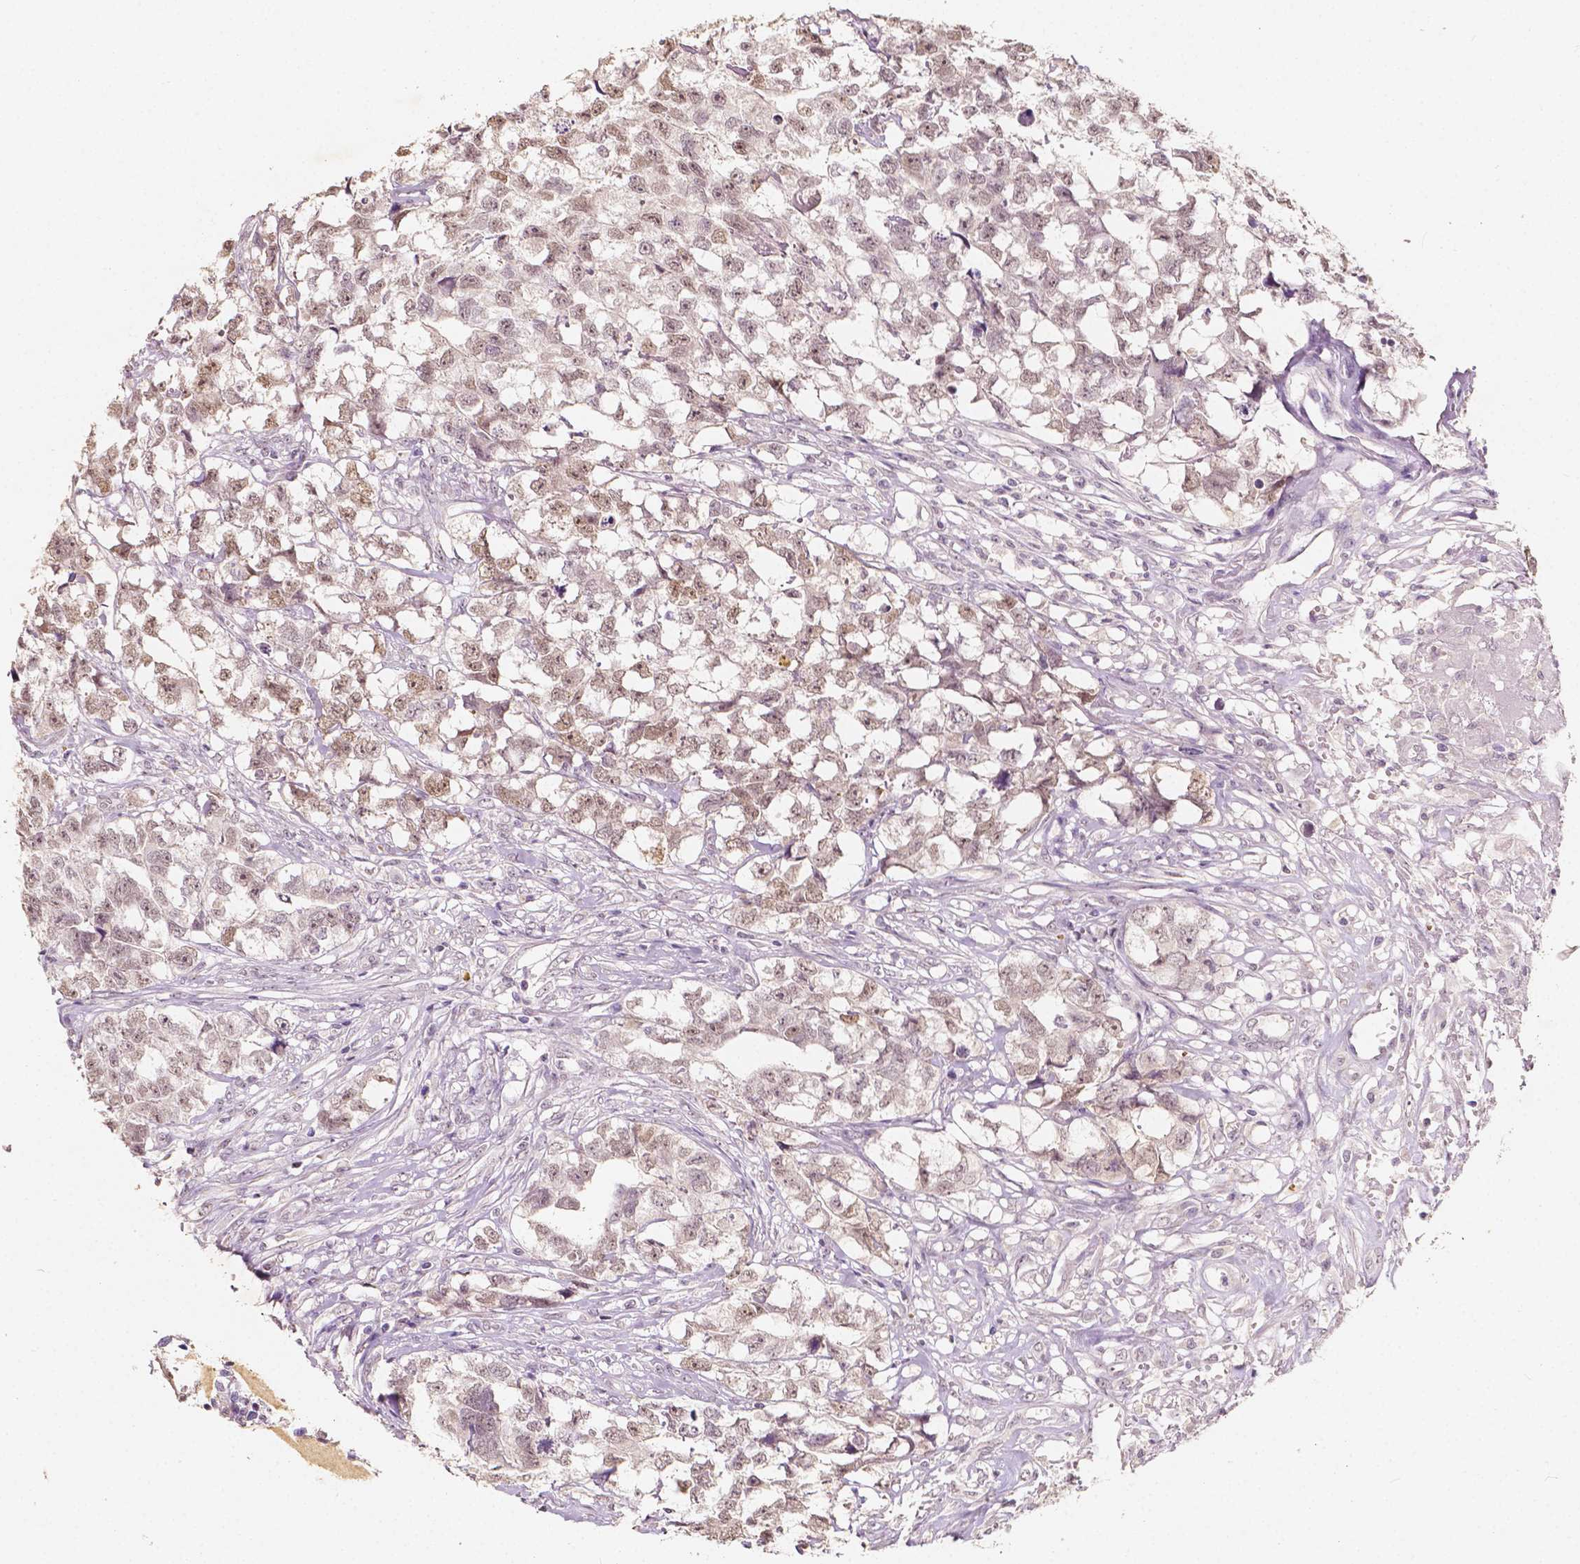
{"staining": {"intensity": "weak", "quantity": ">75%", "location": "nuclear"}, "tissue": "testis cancer", "cell_type": "Tumor cells", "image_type": "cancer", "snomed": [{"axis": "morphology", "description": "Carcinoma, Embryonal, NOS"}, {"axis": "morphology", "description": "Teratoma, malignant, NOS"}, {"axis": "topography", "description": "Testis"}], "caption": "Testis cancer (embryonal carcinoma) stained with a protein marker displays weak staining in tumor cells.", "gene": "SOX15", "patient": {"sex": "male", "age": 44}}